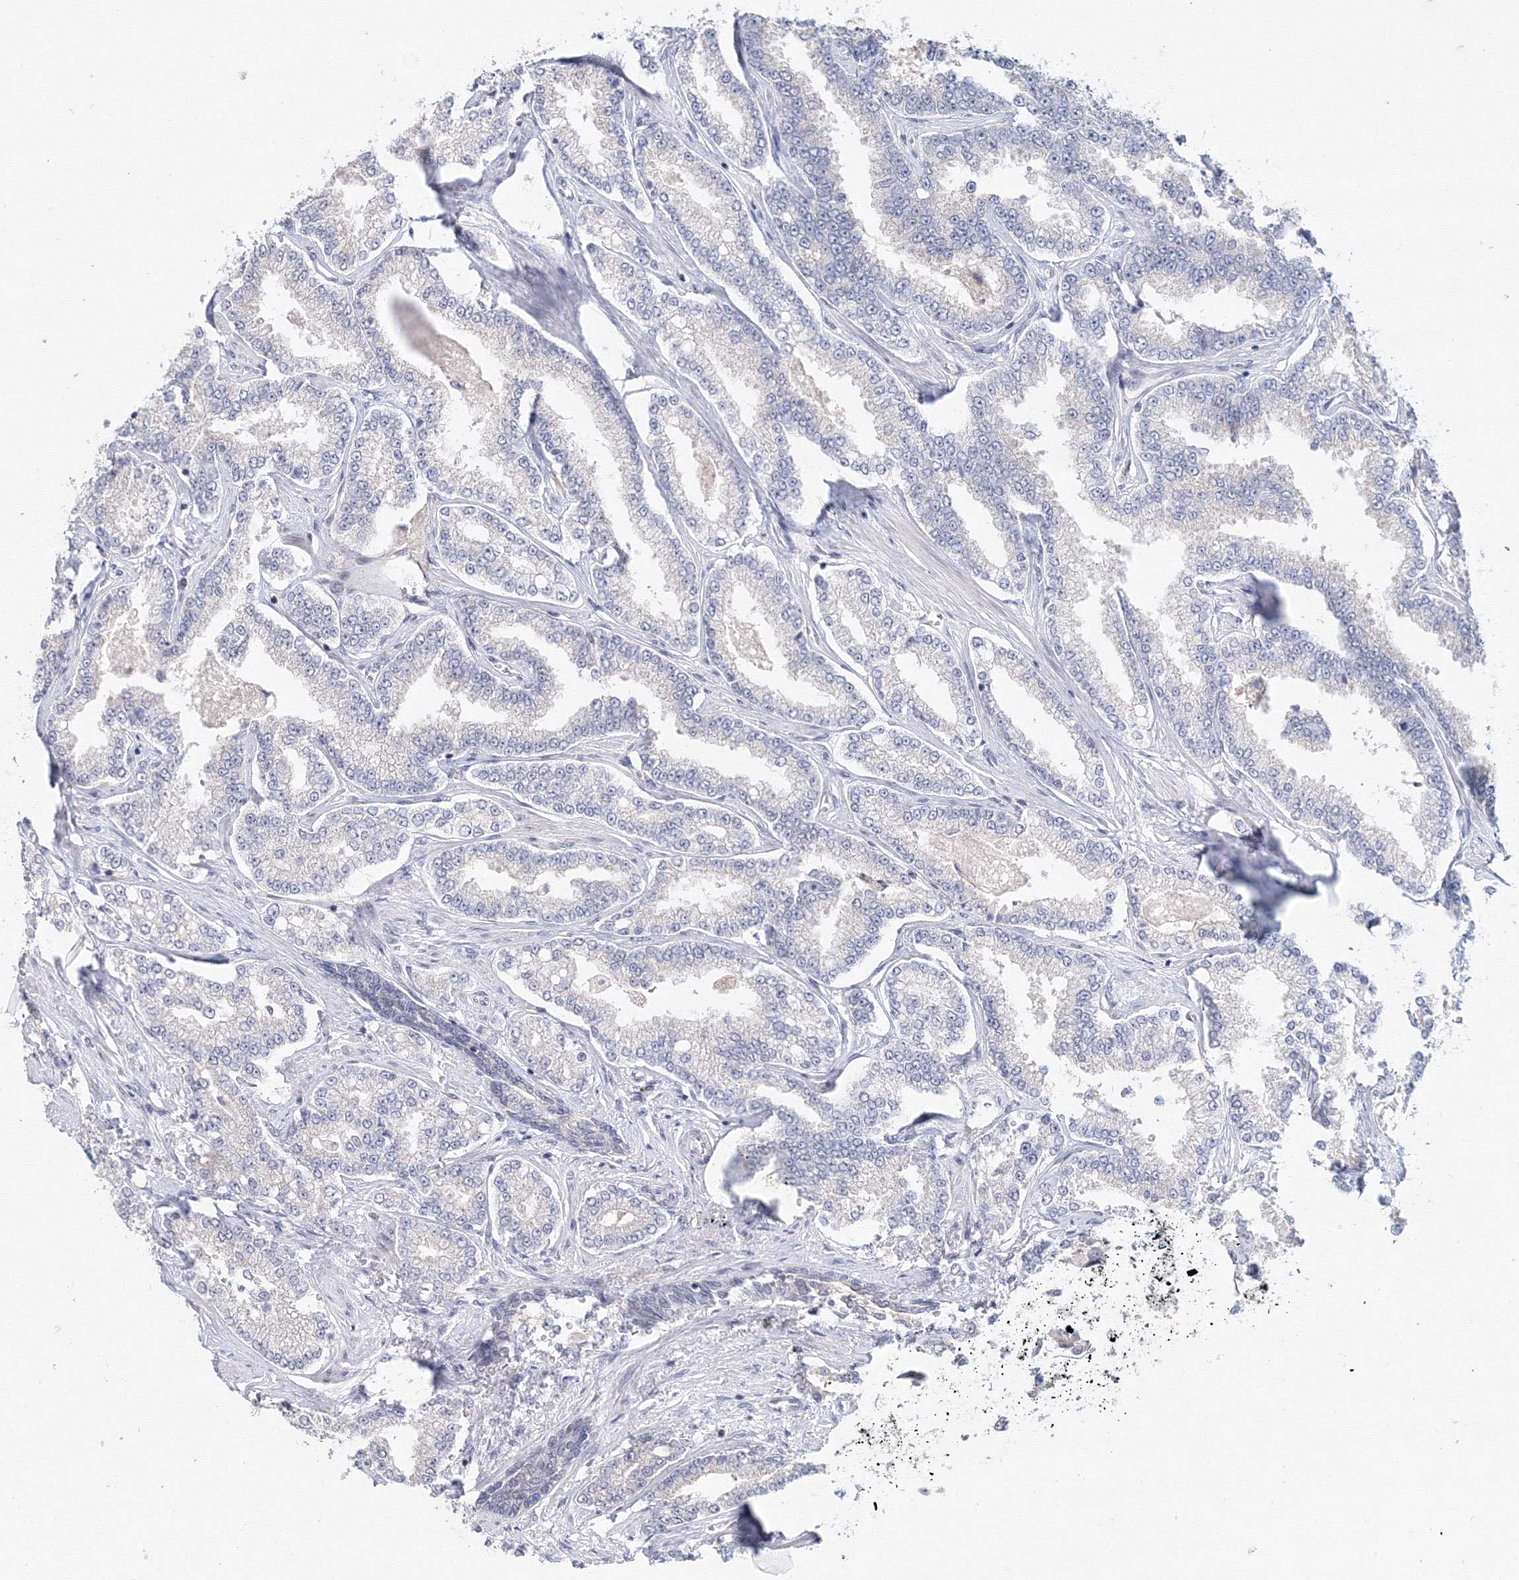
{"staining": {"intensity": "negative", "quantity": "none", "location": "none"}, "tissue": "prostate cancer", "cell_type": "Tumor cells", "image_type": "cancer", "snomed": [{"axis": "morphology", "description": "Normal tissue, NOS"}, {"axis": "morphology", "description": "Adenocarcinoma, High grade"}, {"axis": "topography", "description": "Prostate"}], "caption": "High-grade adenocarcinoma (prostate) was stained to show a protein in brown. There is no significant staining in tumor cells.", "gene": "SLC7A7", "patient": {"sex": "male", "age": 83}}